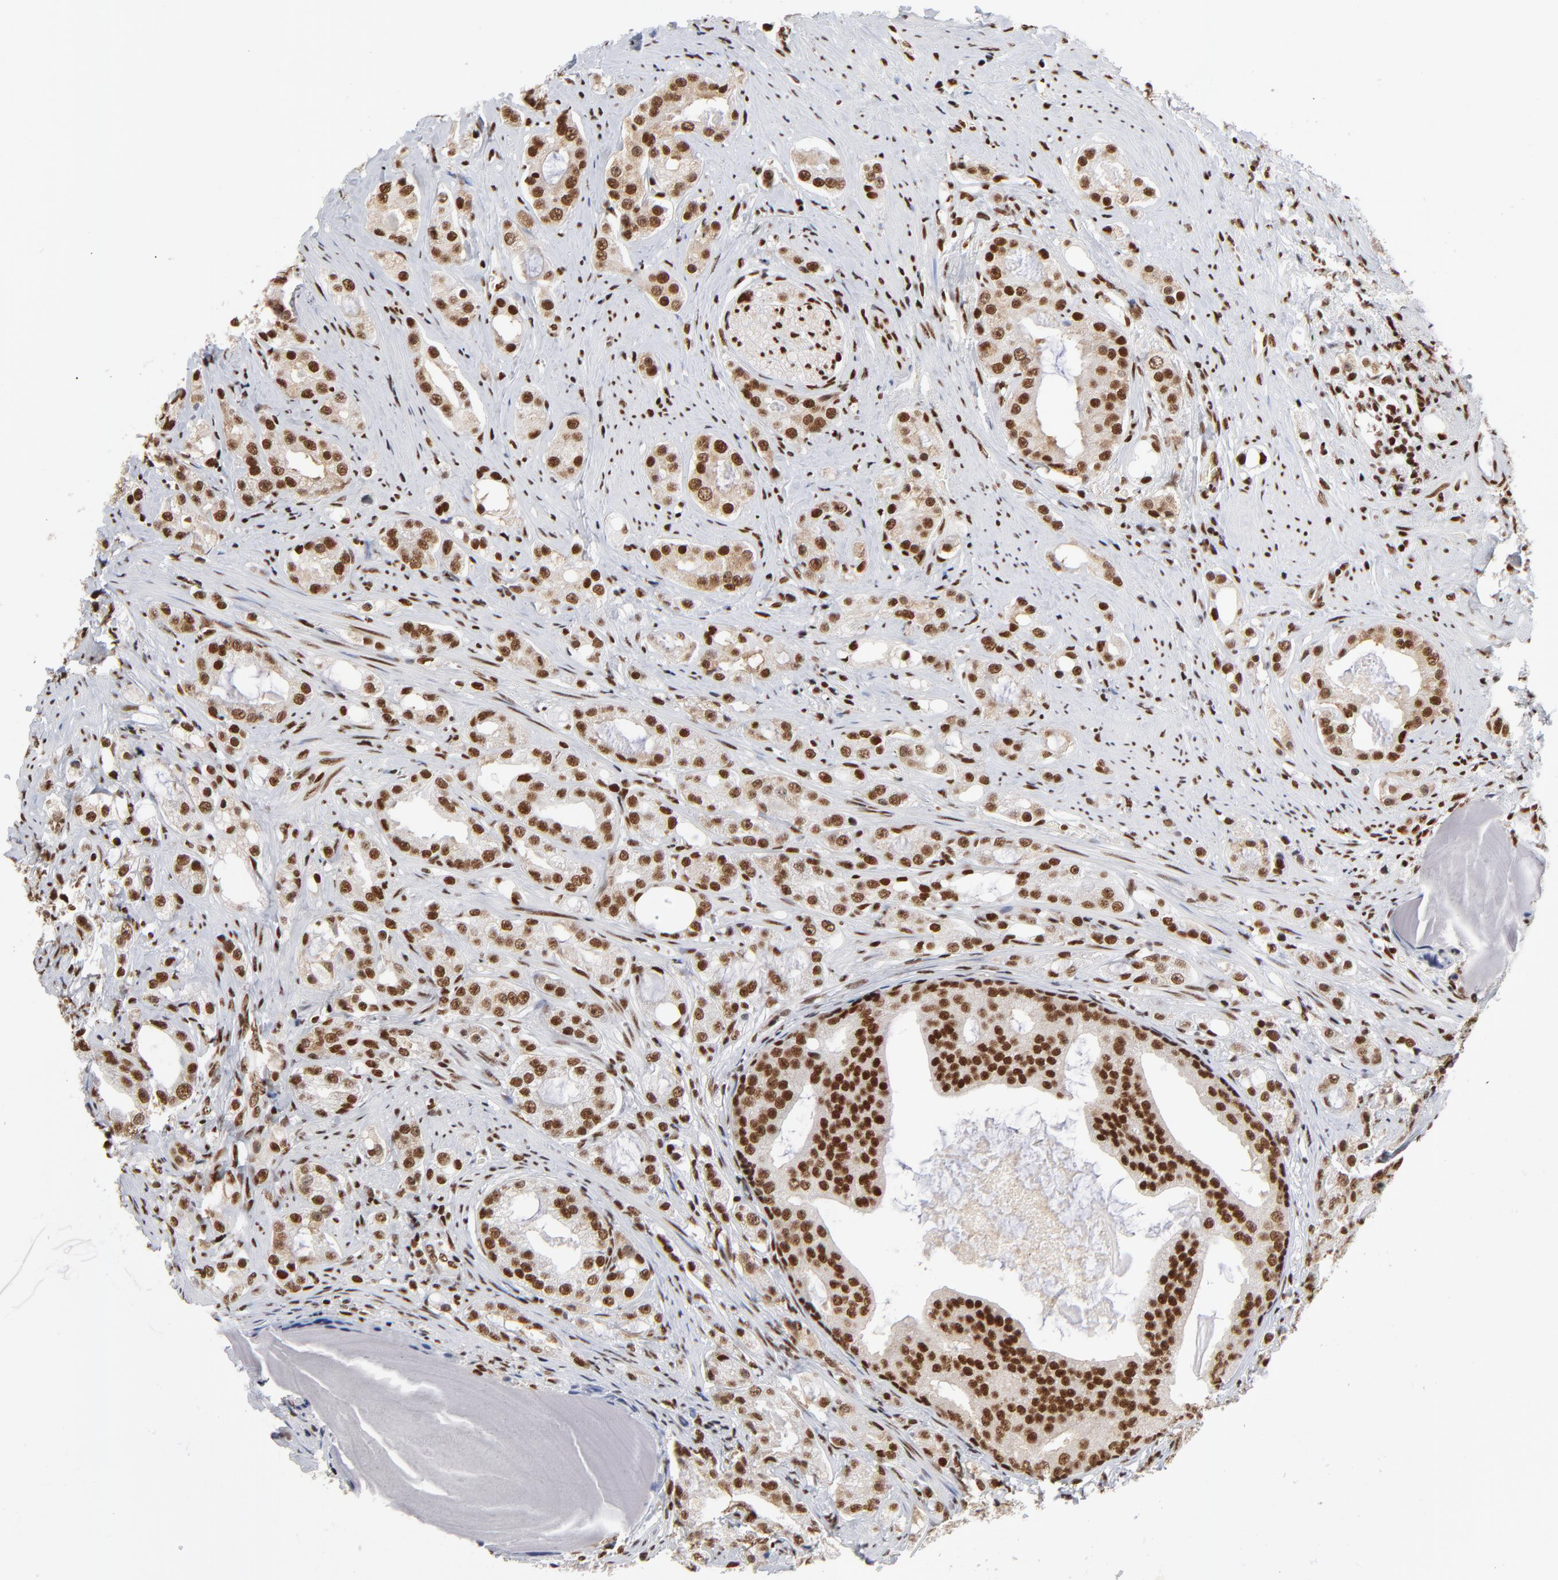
{"staining": {"intensity": "strong", "quantity": ">75%", "location": "nuclear"}, "tissue": "prostate cancer", "cell_type": "Tumor cells", "image_type": "cancer", "snomed": [{"axis": "morphology", "description": "Adenocarcinoma, High grade"}, {"axis": "topography", "description": "Prostate"}], "caption": "Immunohistochemical staining of prostate cancer (high-grade adenocarcinoma) demonstrates high levels of strong nuclear positivity in approximately >75% of tumor cells.", "gene": "CREB1", "patient": {"sex": "male", "age": 68}}